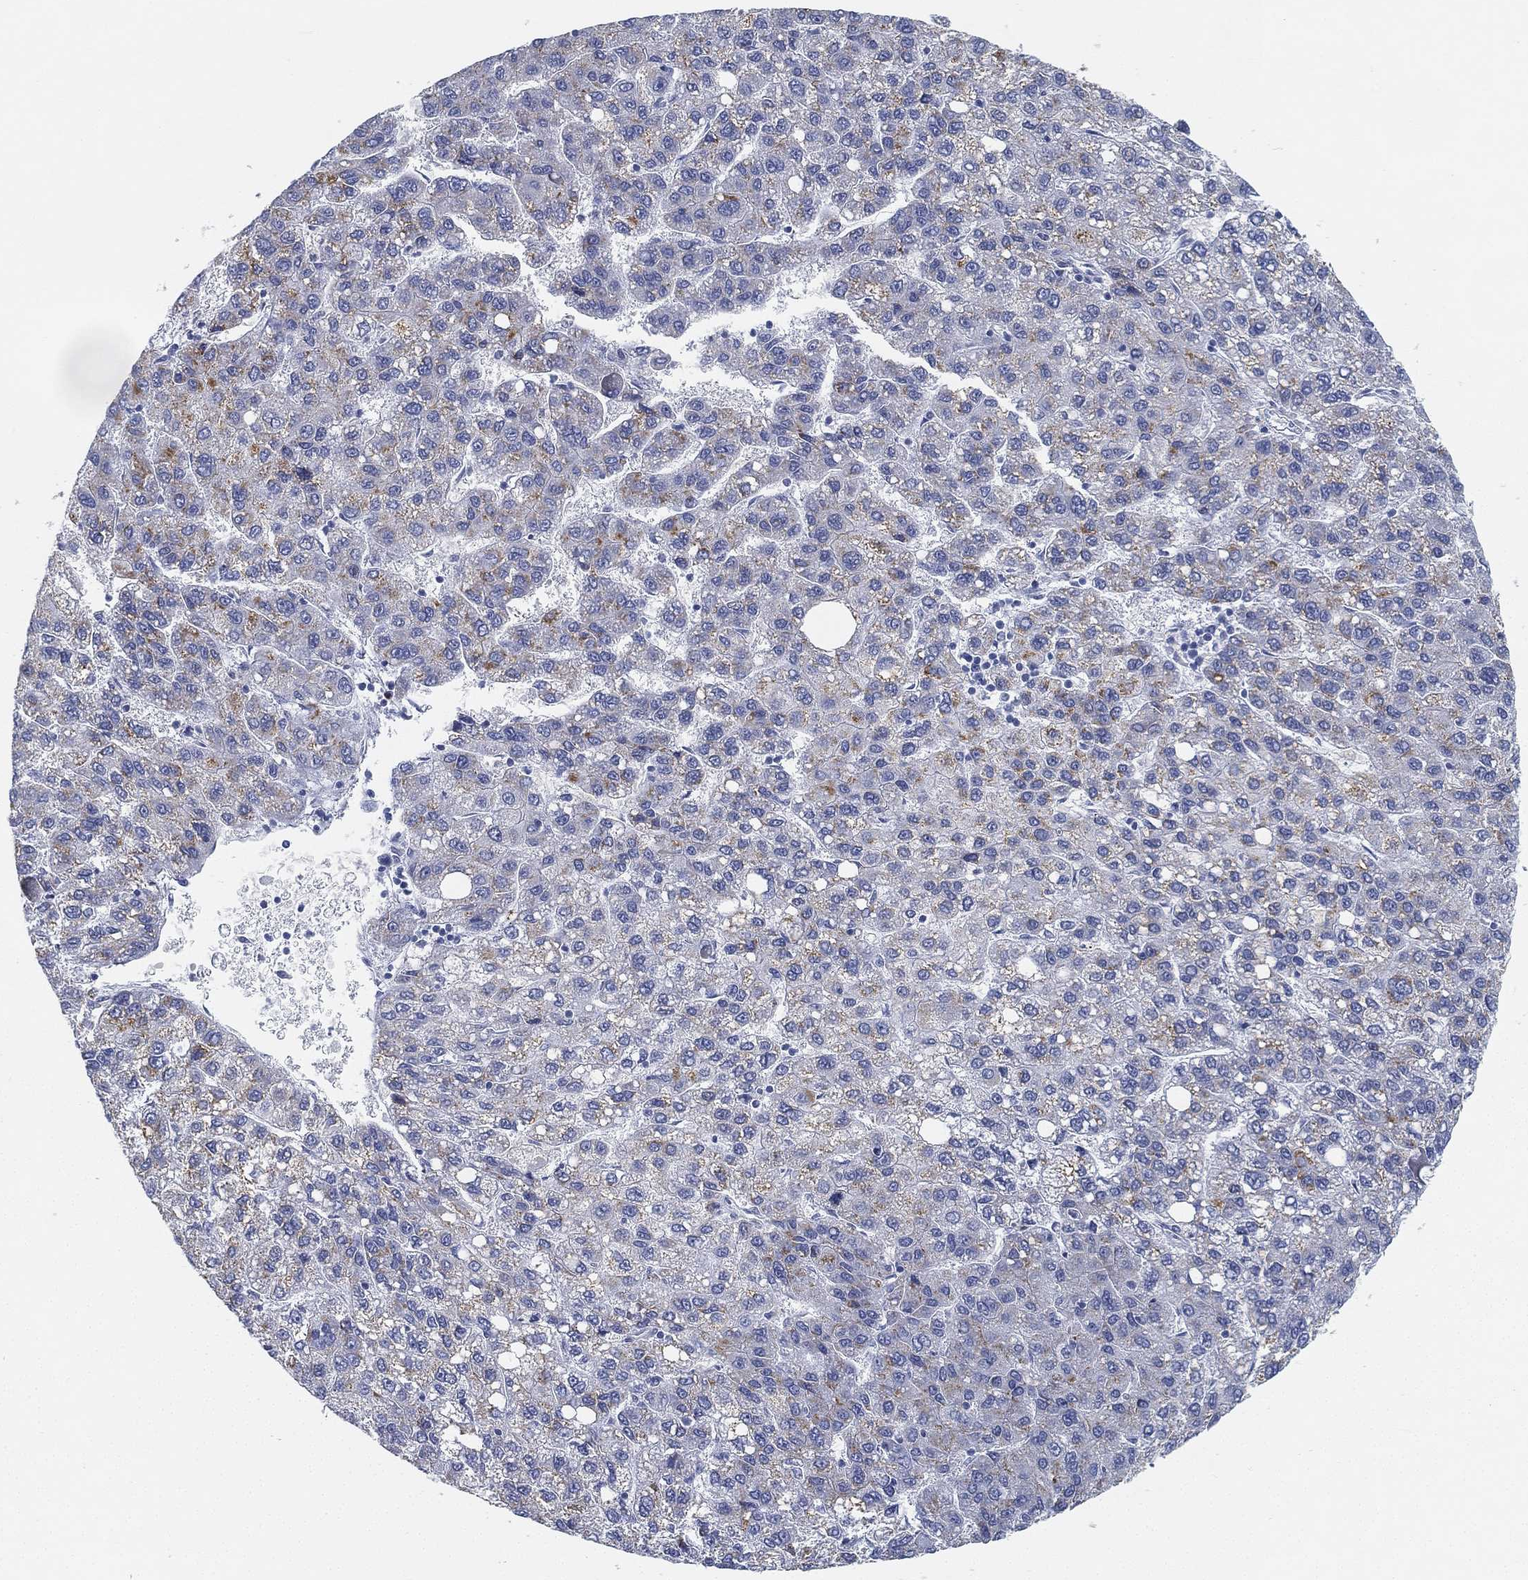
{"staining": {"intensity": "moderate", "quantity": "<25%", "location": "cytoplasmic/membranous"}, "tissue": "liver cancer", "cell_type": "Tumor cells", "image_type": "cancer", "snomed": [{"axis": "morphology", "description": "Carcinoma, Hepatocellular, NOS"}, {"axis": "topography", "description": "Liver"}], "caption": "Moderate cytoplasmic/membranous expression is present in approximately <25% of tumor cells in hepatocellular carcinoma (liver). Immunohistochemistry stains the protein of interest in brown and the nuclei are stained blue.", "gene": "GPR61", "patient": {"sex": "female", "age": 82}}